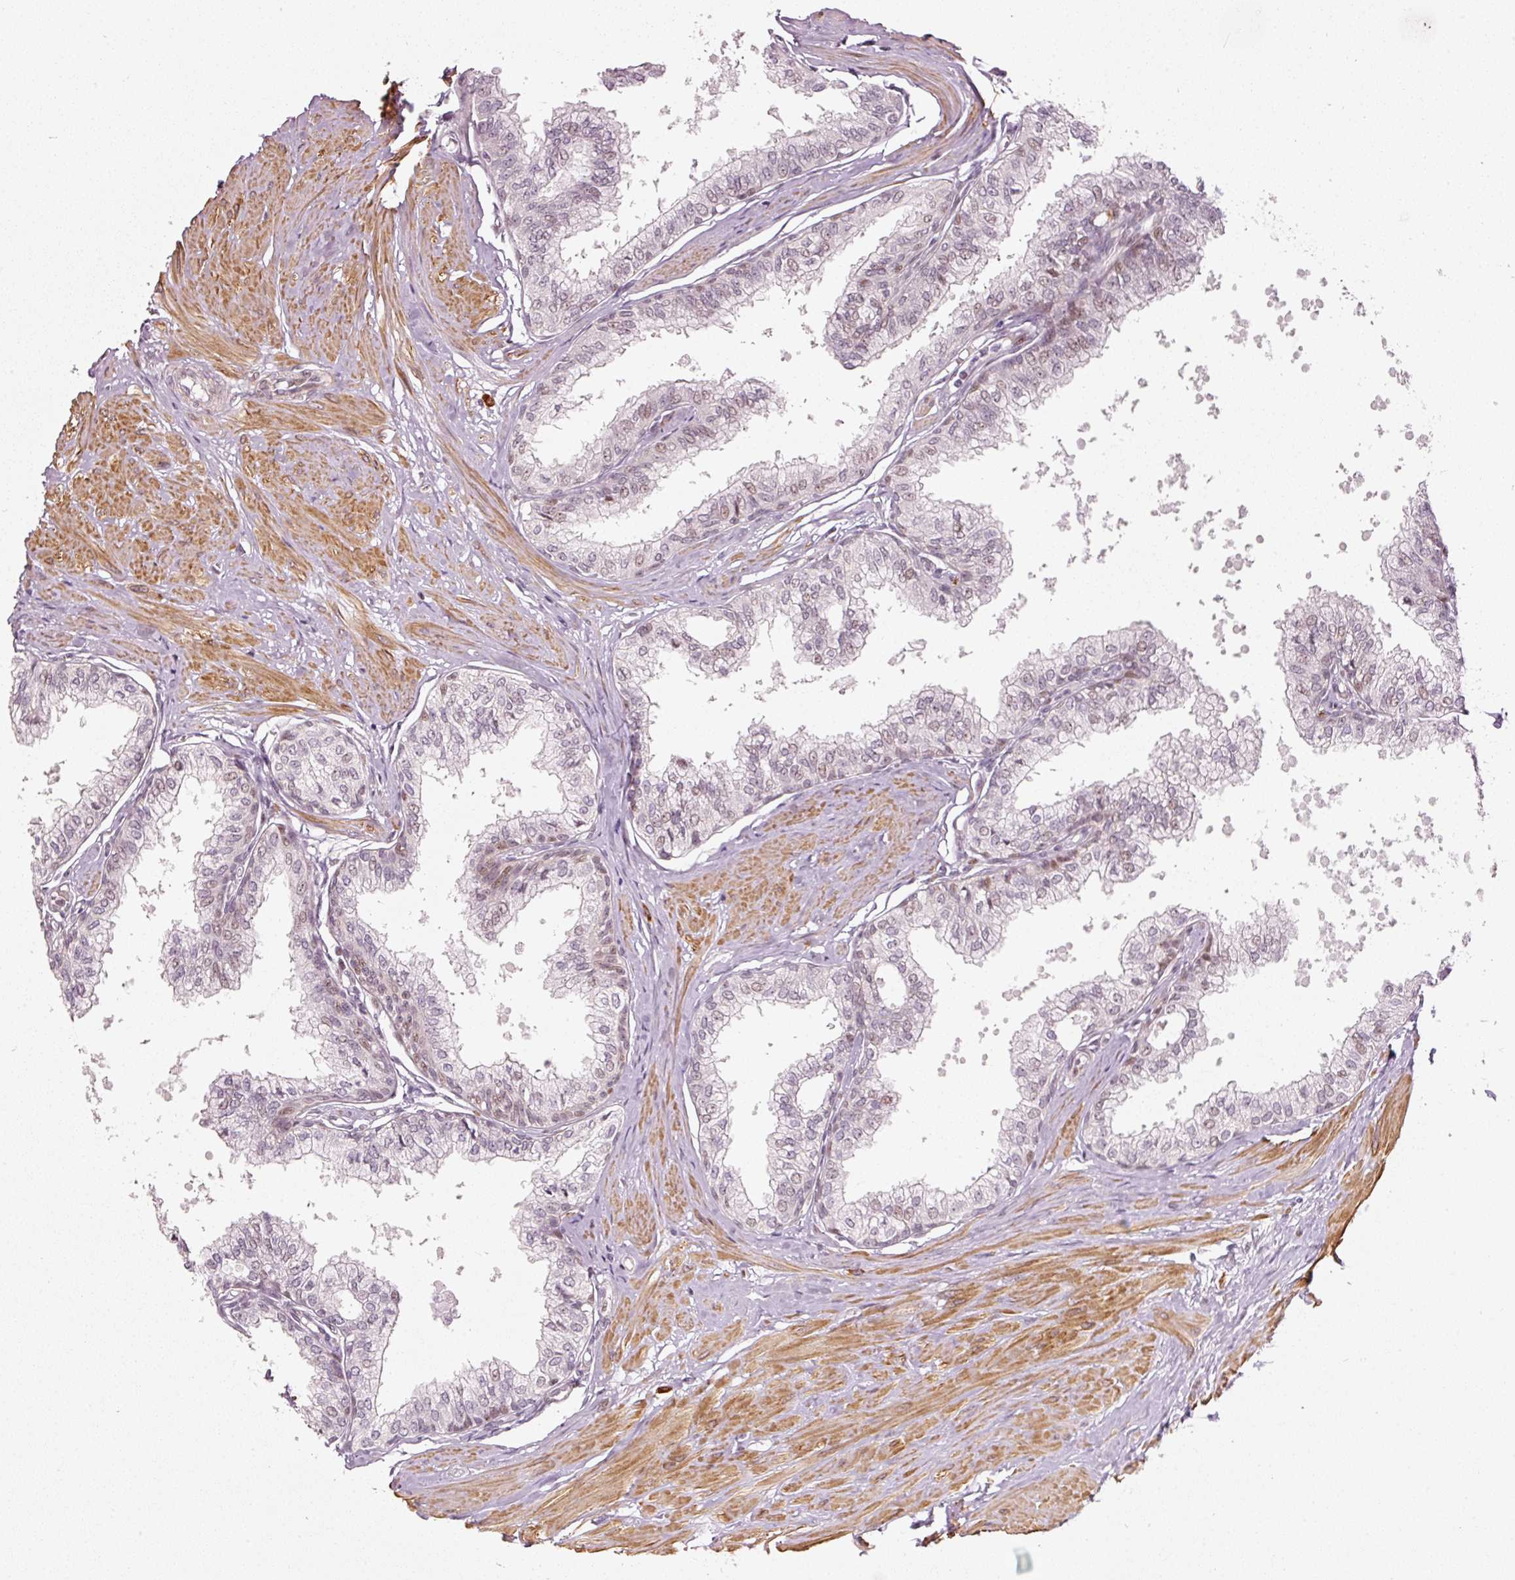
{"staining": {"intensity": "weak", "quantity": "25%-75%", "location": "nuclear"}, "tissue": "seminal vesicle", "cell_type": "Glandular cells", "image_type": "normal", "snomed": [{"axis": "morphology", "description": "Normal tissue, NOS"}, {"axis": "topography", "description": "Prostate"}, {"axis": "topography", "description": "Seminal veicle"}], "caption": "Protein expression analysis of normal seminal vesicle exhibits weak nuclear staining in about 25%-75% of glandular cells. The protein of interest is shown in brown color, while the nuclei are stained blue.", "gene": "MXRA8", "patient": {"sex": "male", "age": 60}}